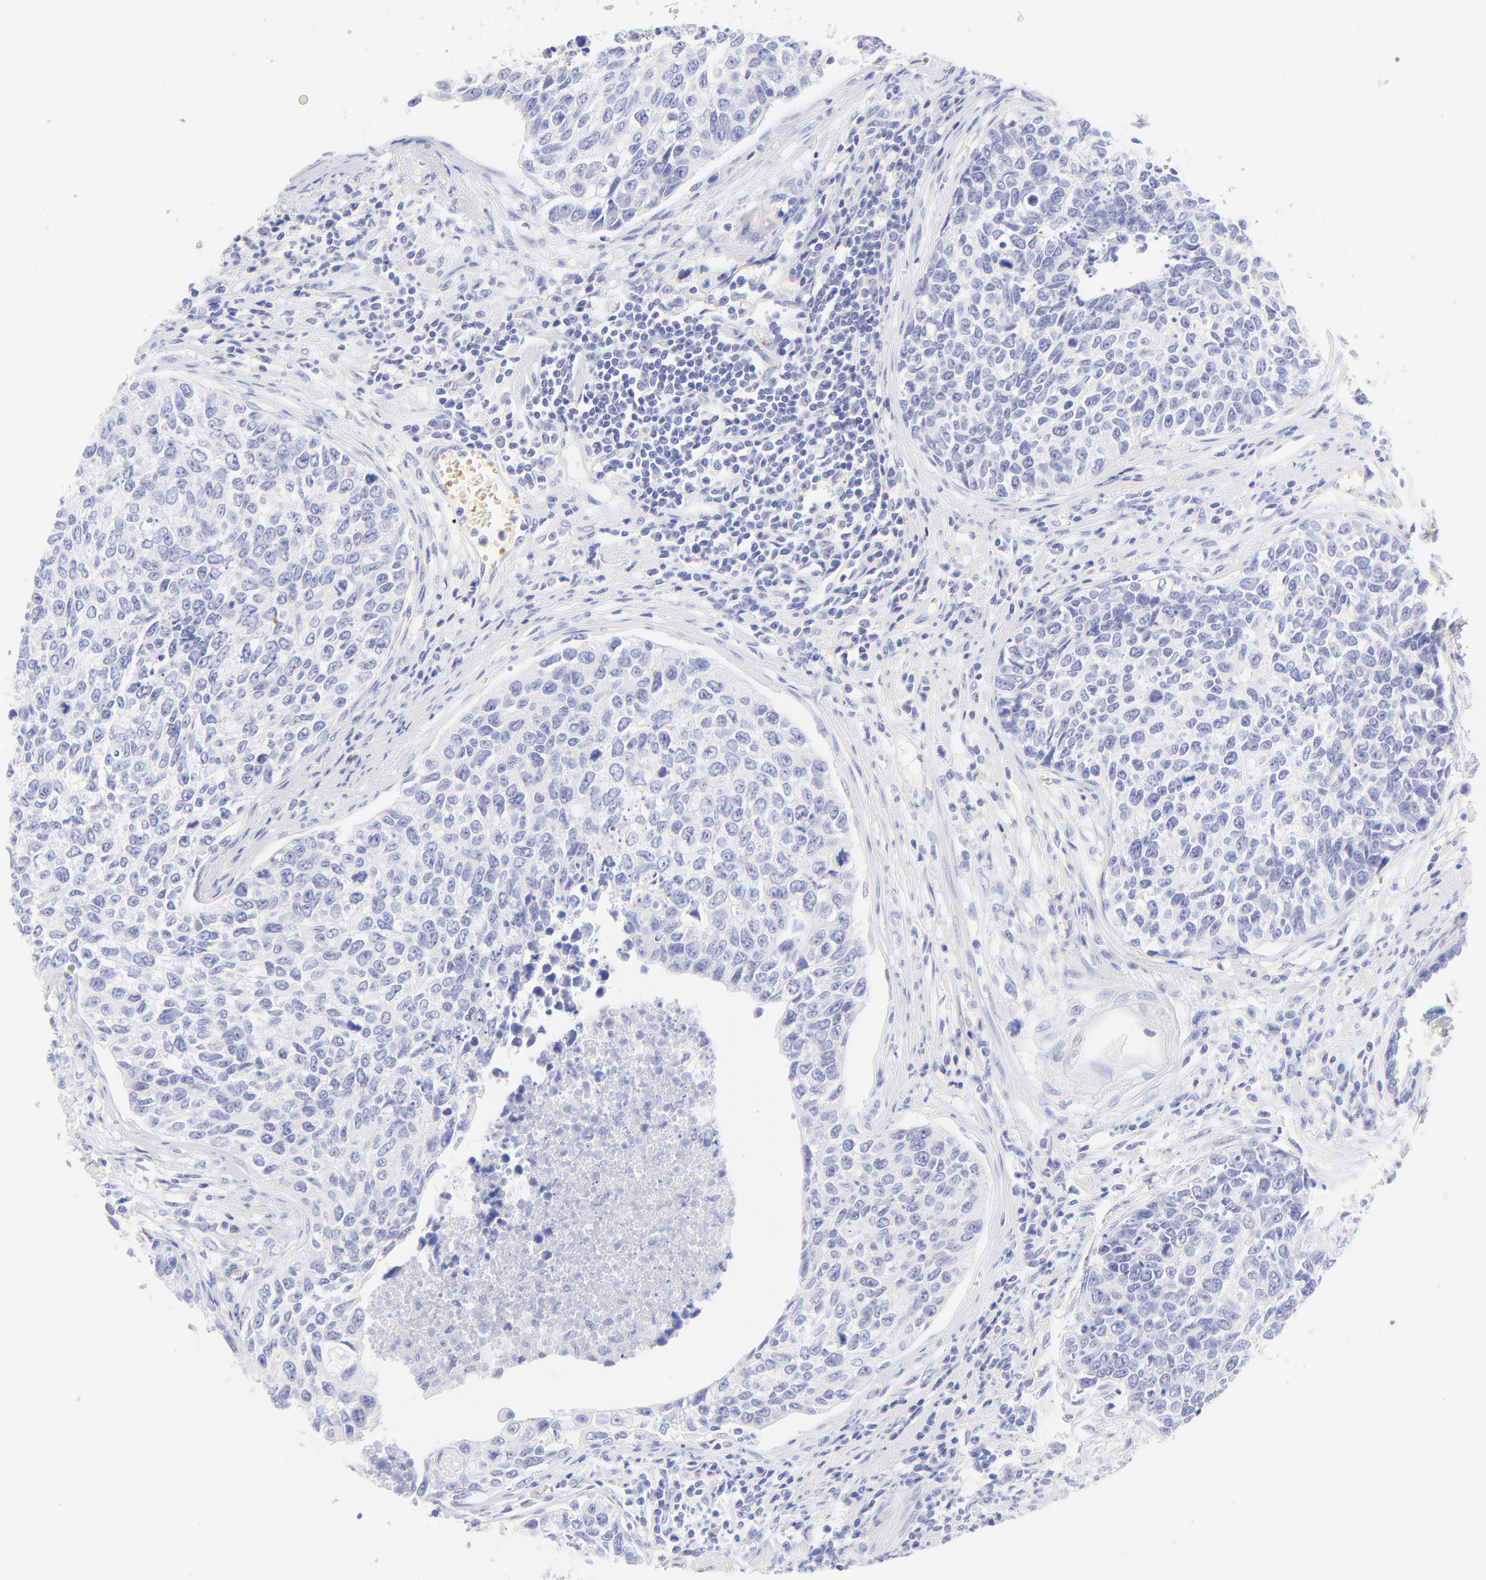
{"staining": {"intensity": "negative", "quantity": "none", "location": "none"}, "tissue": "urothelial cancer", "cell_type": "Tumor cells", "image_type": "cancer", "snomed": [{"axis": "morphology", "description": "Urothelial carcinoma, High grade"}, {"axis": "topography", "description": "Urinary bladder"}], "caption": "Tumor cells are negative for protein expression in human urothelial cancer. The staining was performed using DAB (3,3'-diaminobenzidine) to visualize the protein expression in brown, while the nuclei were stained in blue with hematoxylin (Magnification: 20x).", "gene": "FRMPD3", "patient": {"sex": "male", "age": 81}}